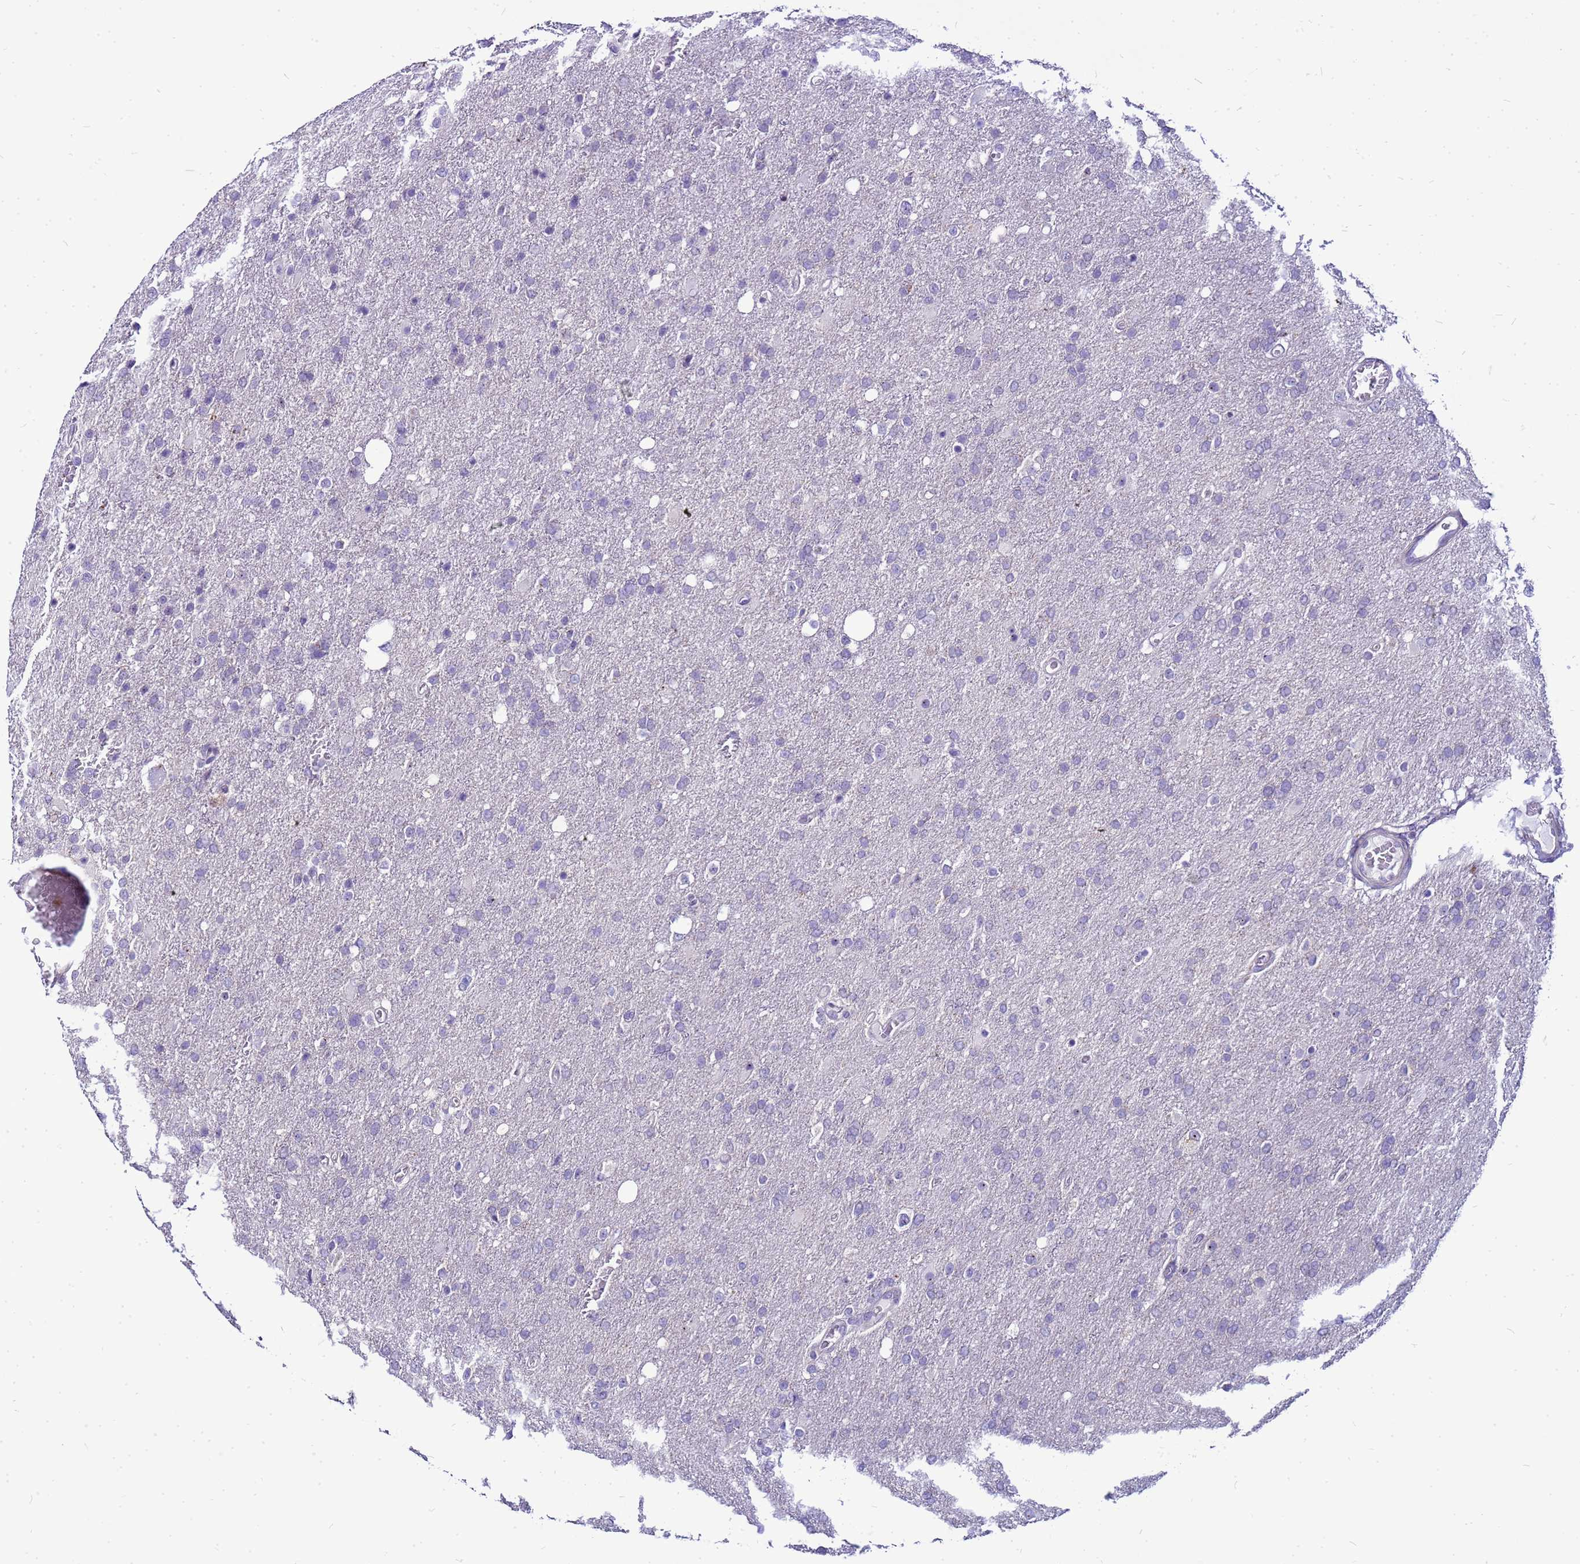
{"staining": {"intensity": "negative", "quantity": "none", "location": "none"}, "tissue": "glioma", "cell_type": "Tumor cells", "image_type": "cancer", "snomed": [{"axis": "morphology", "description": "Glioma, malignant, High grade"}, {"axis": "topography", "description": "Brain"}], "caption": "Immunohistochemical staining of glioma shows no significant expression in tumor cells.", "gene": "VPS4B", "patient": {"sex": "female", "age": 74}}